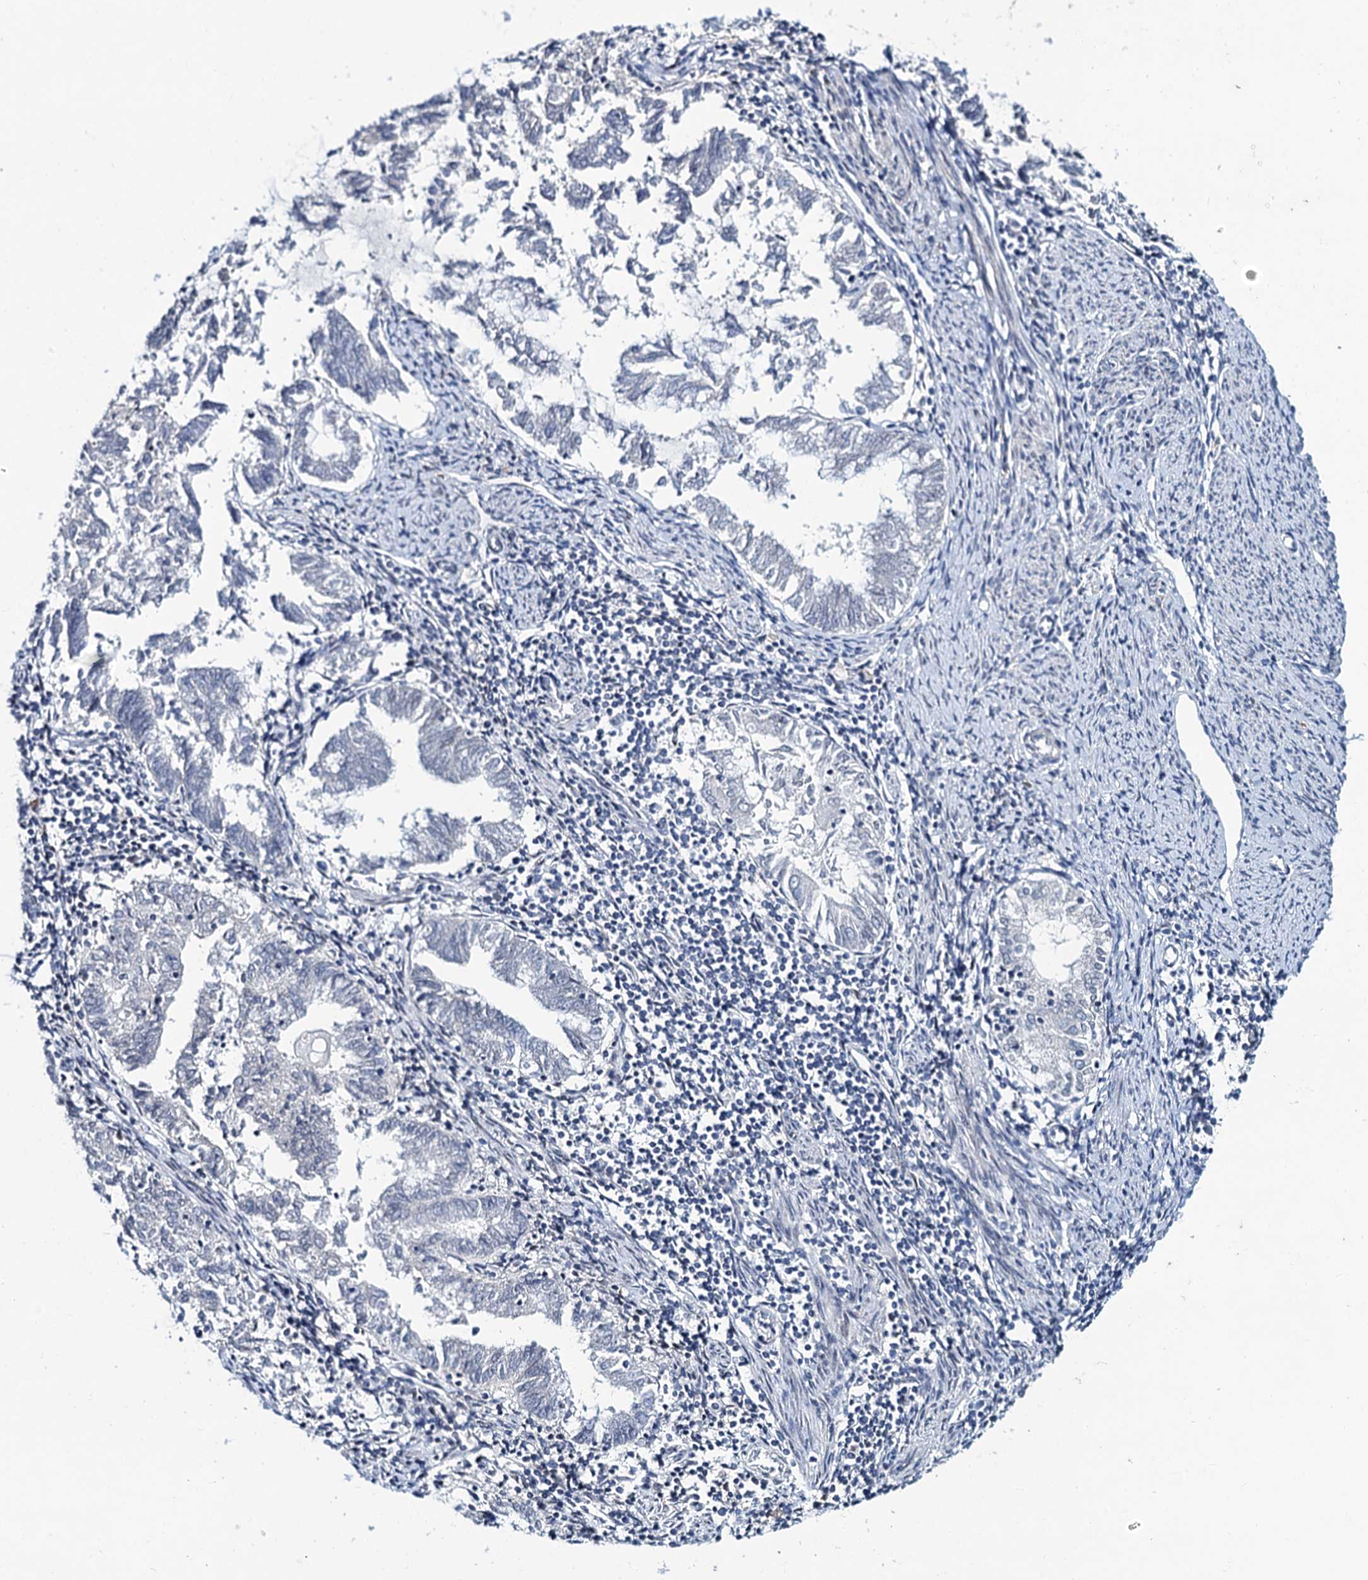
{"staining": {"intensity": "negative", "quantity": "none", "location": "none"}, "tissue": "endometrial cancer", "cell_type": "Tumor cells", "image_type": "cancer", "snomed": [{"axis": "morphology", "description": "Adenocarcinoma, NOS"}, {"axis": "topography", "description": "Endometrium"}], "caption": "Tumor cells are negative for brown protein staining in endometrial cancer (adenocarcinoma). The staining was performed using DAB (3,3'-diaminobenzidine) to visualize the protein expression in brown, while the nuclei were stained in blue with hematoxylin (Magnification: 20x).", "gene": "TOX3", "patient": {"sex": "female", "age": 79}}